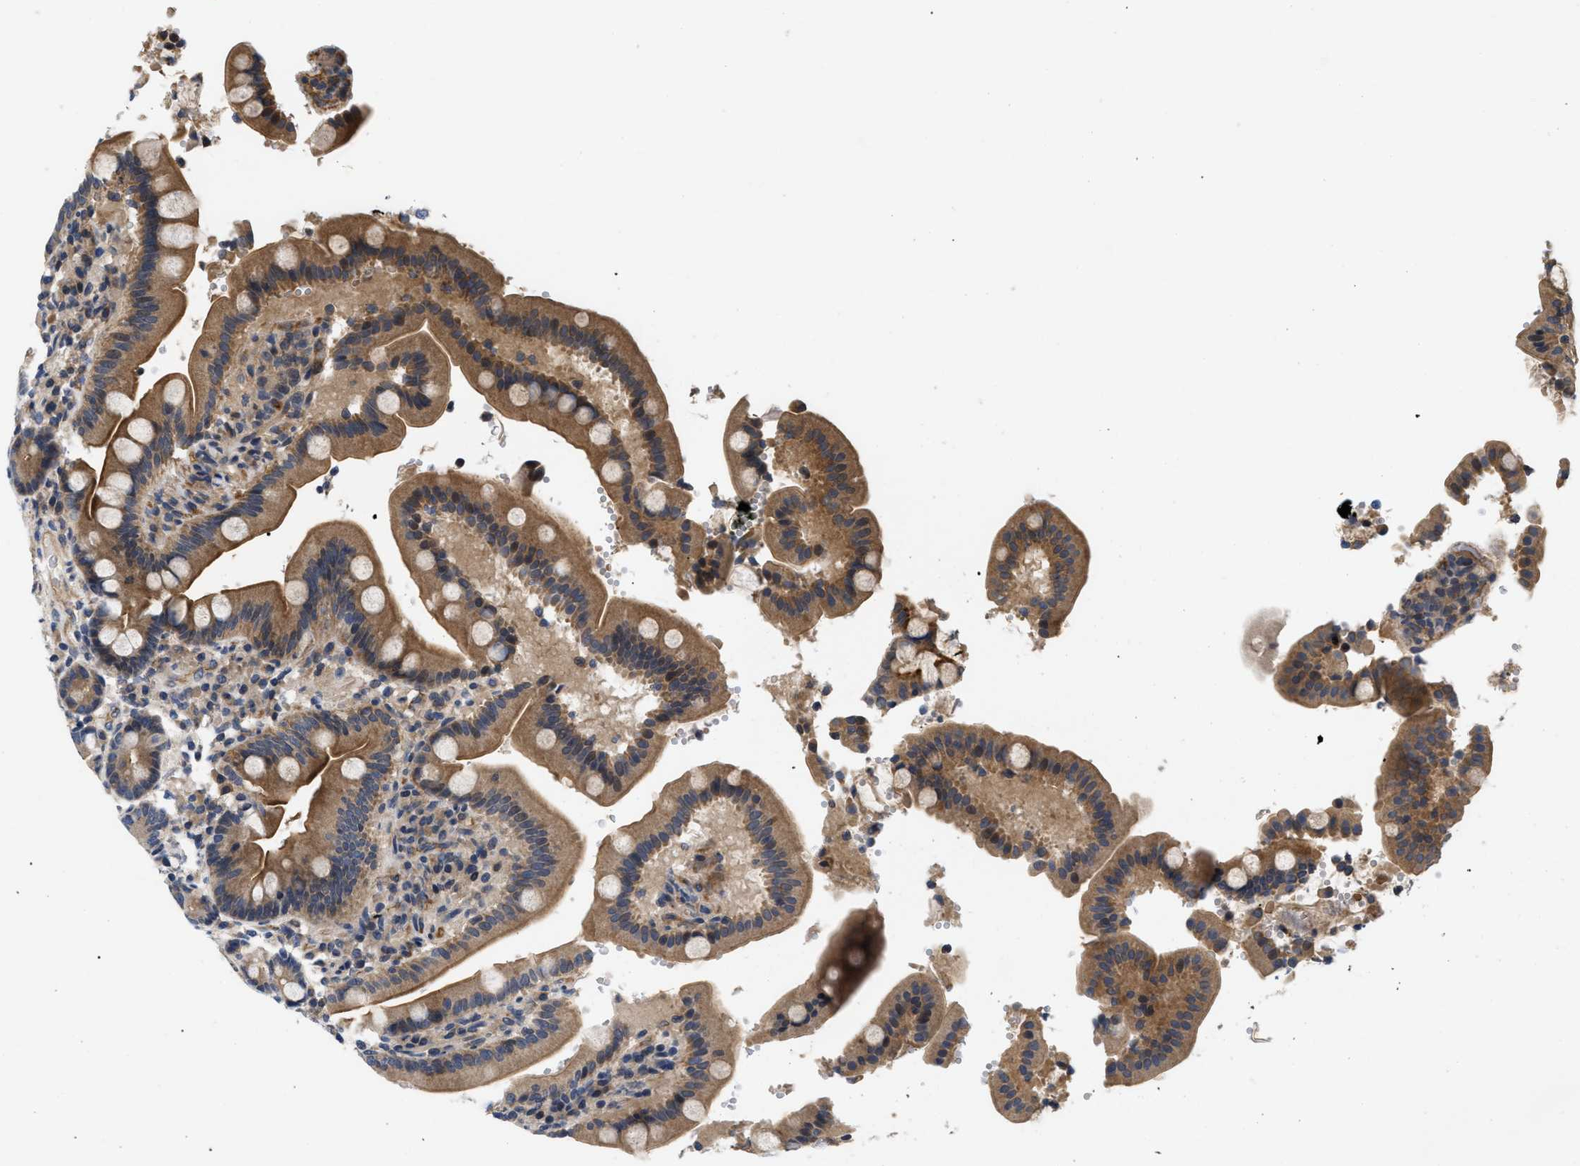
{"staining": {"intensity": "moderate", "quantity": ">75%", "location": "cytoplasmic/membranous"}, "tissue": "duodenum", "cell_type": "Glandular cells", "image_type": "normal", "snomed": [{"axis": "morphology", "description": "Normal tissue, NOS"}, {"axis": "topography", "description": "Small intestine, NOS"}], "caption": "This photomicrograph reveals normal duodenum stained with immunohistochemistry to label a protein in brown. The cytoplasmic/membranous of glandular cells show moderate positivity for the protein. Nuclei are counter-stained blue.", "gene": "HMGCR", "patient": {"sex": "female", "age": 71}}